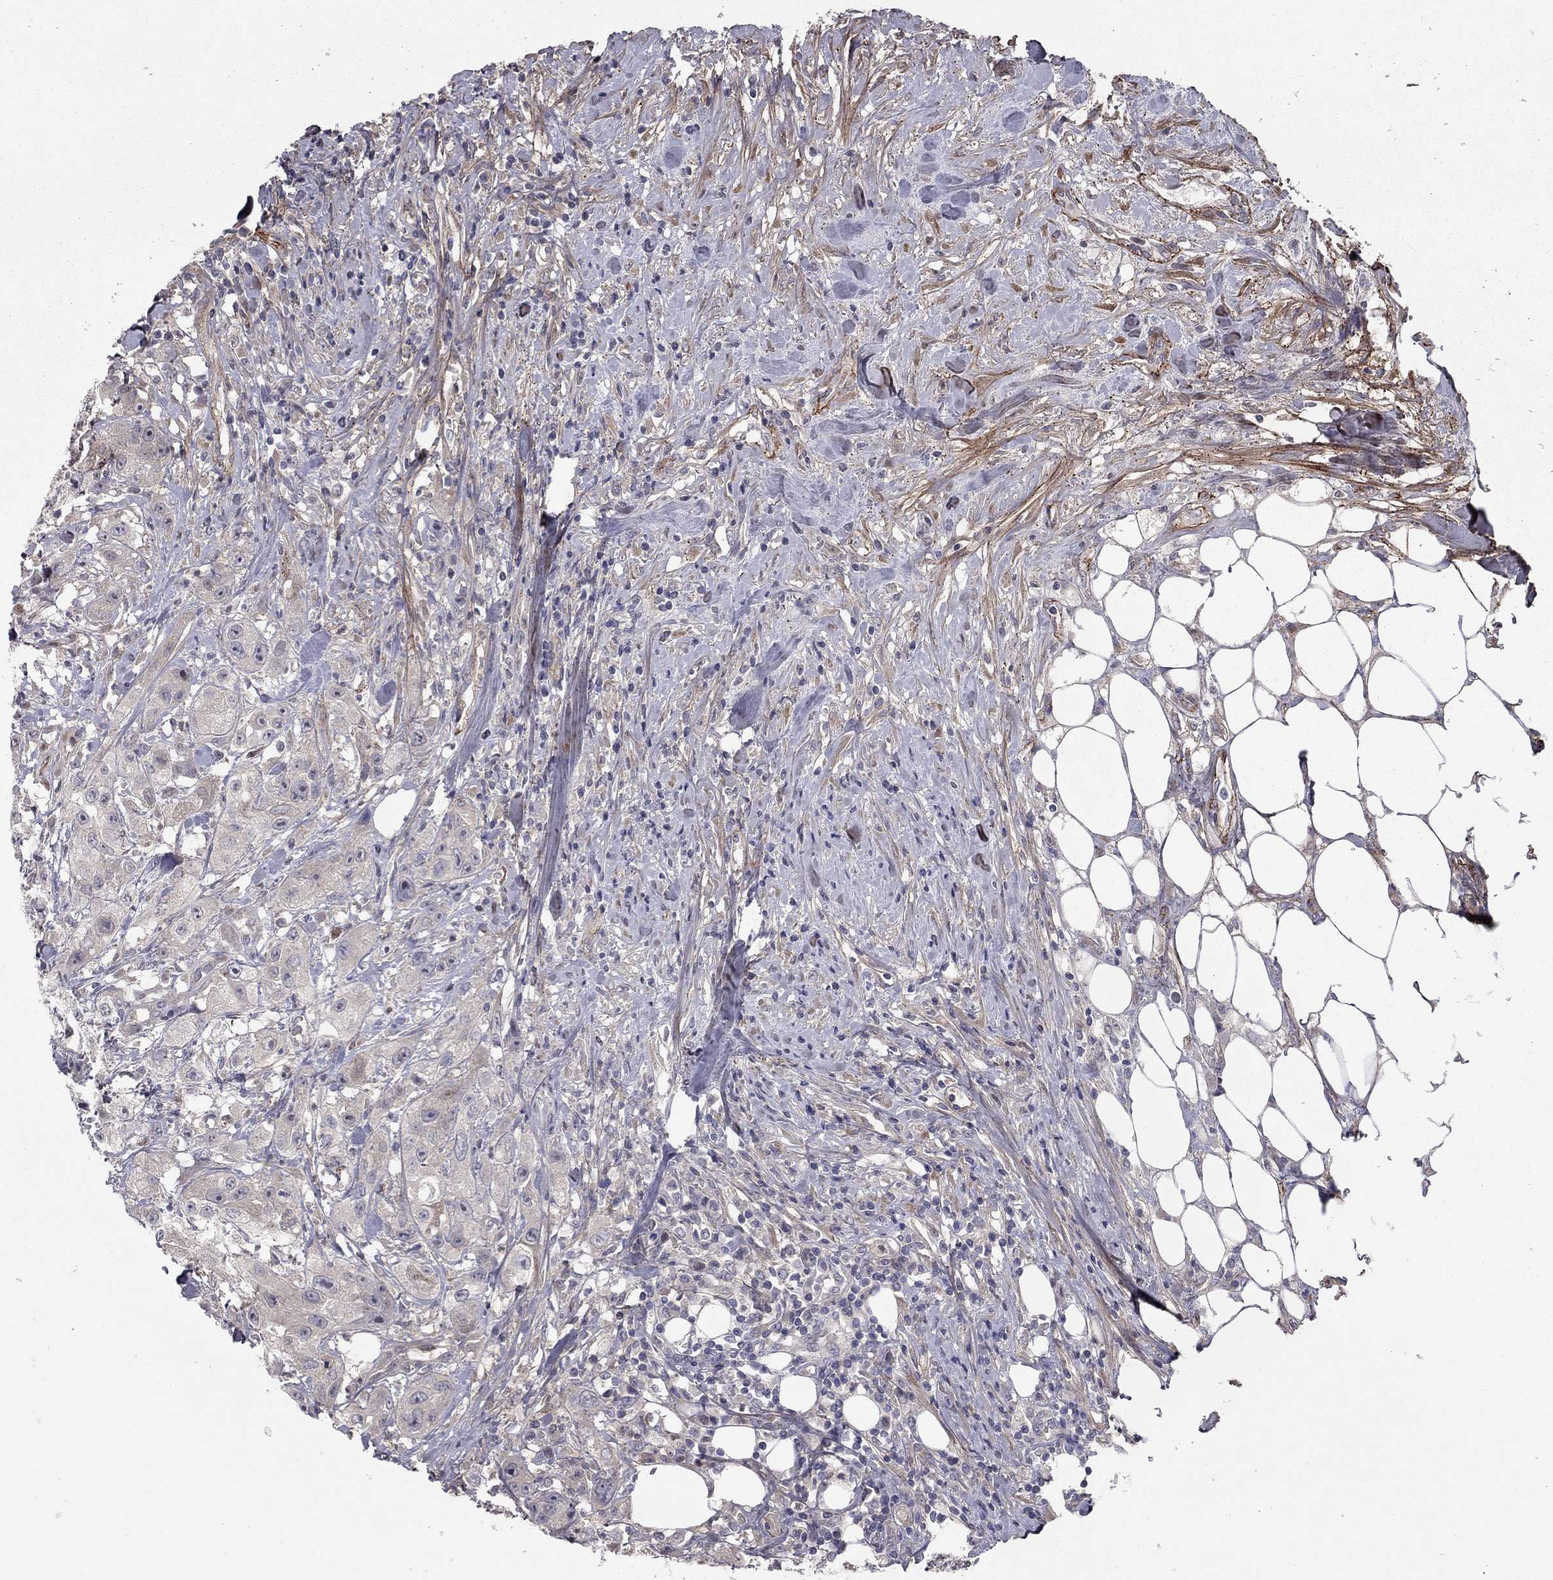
{"staining": {"intensity": "negative", "quantity": "none", "location": "none"}, "tissue": "urothelial cancer", "cell_type": "Tumor cells", "image_type": "cancer", "snomed": [{"axis": "morphology", "description": "Urothelial carcinoma, High grade"}, {"axis": "topography", "description": "Urinary bladder"}], "caption": "DAB immunohistochemical staining of urothelial carcinoma (high-grade) reveals no significant positivity in tumor cells. (DAB immunohistochemistry (IHC) visualized using brightfield microscopy, high magnification).", "gene": "DUSP7", "patient": {"sex": "male", "age": 79}}